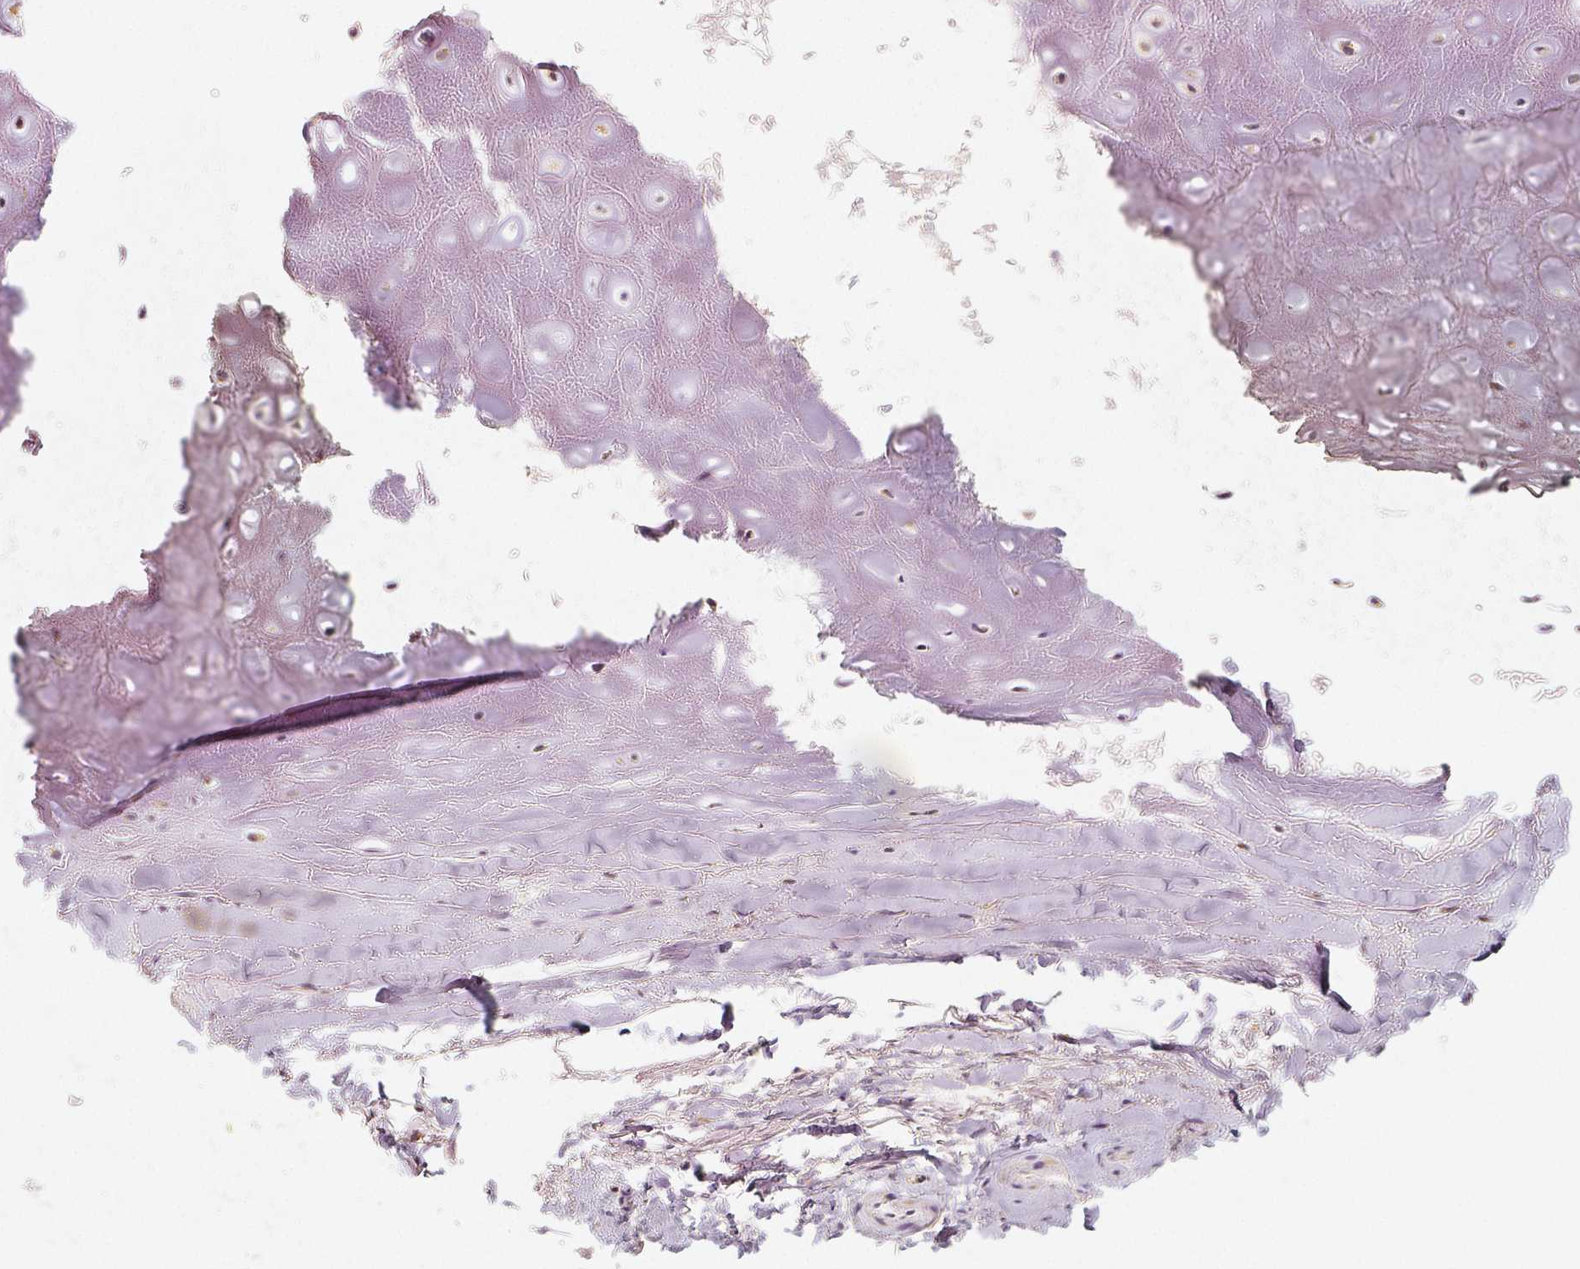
{"staining": {"intensity": "weak", "quantity": ">75%", "location": "cytoplasmic/membranous"}, "tissue": "soft tissue", "cell_type": "Chondrocytes", "image_type": "normal", "snomed": [{"axis": "morphology", "description": "Normal tissue, NOS"}, {"axis": "topography", "description": "Cartilage tissue"}], "caption": "Soft tissue stained for a protein (brown) exhibits weak cytoplasmic/membranous positive staining in about >75% of chondrocytes.", "gene": "PGAM5", "patient": {"sex": "male", "age": 65}}